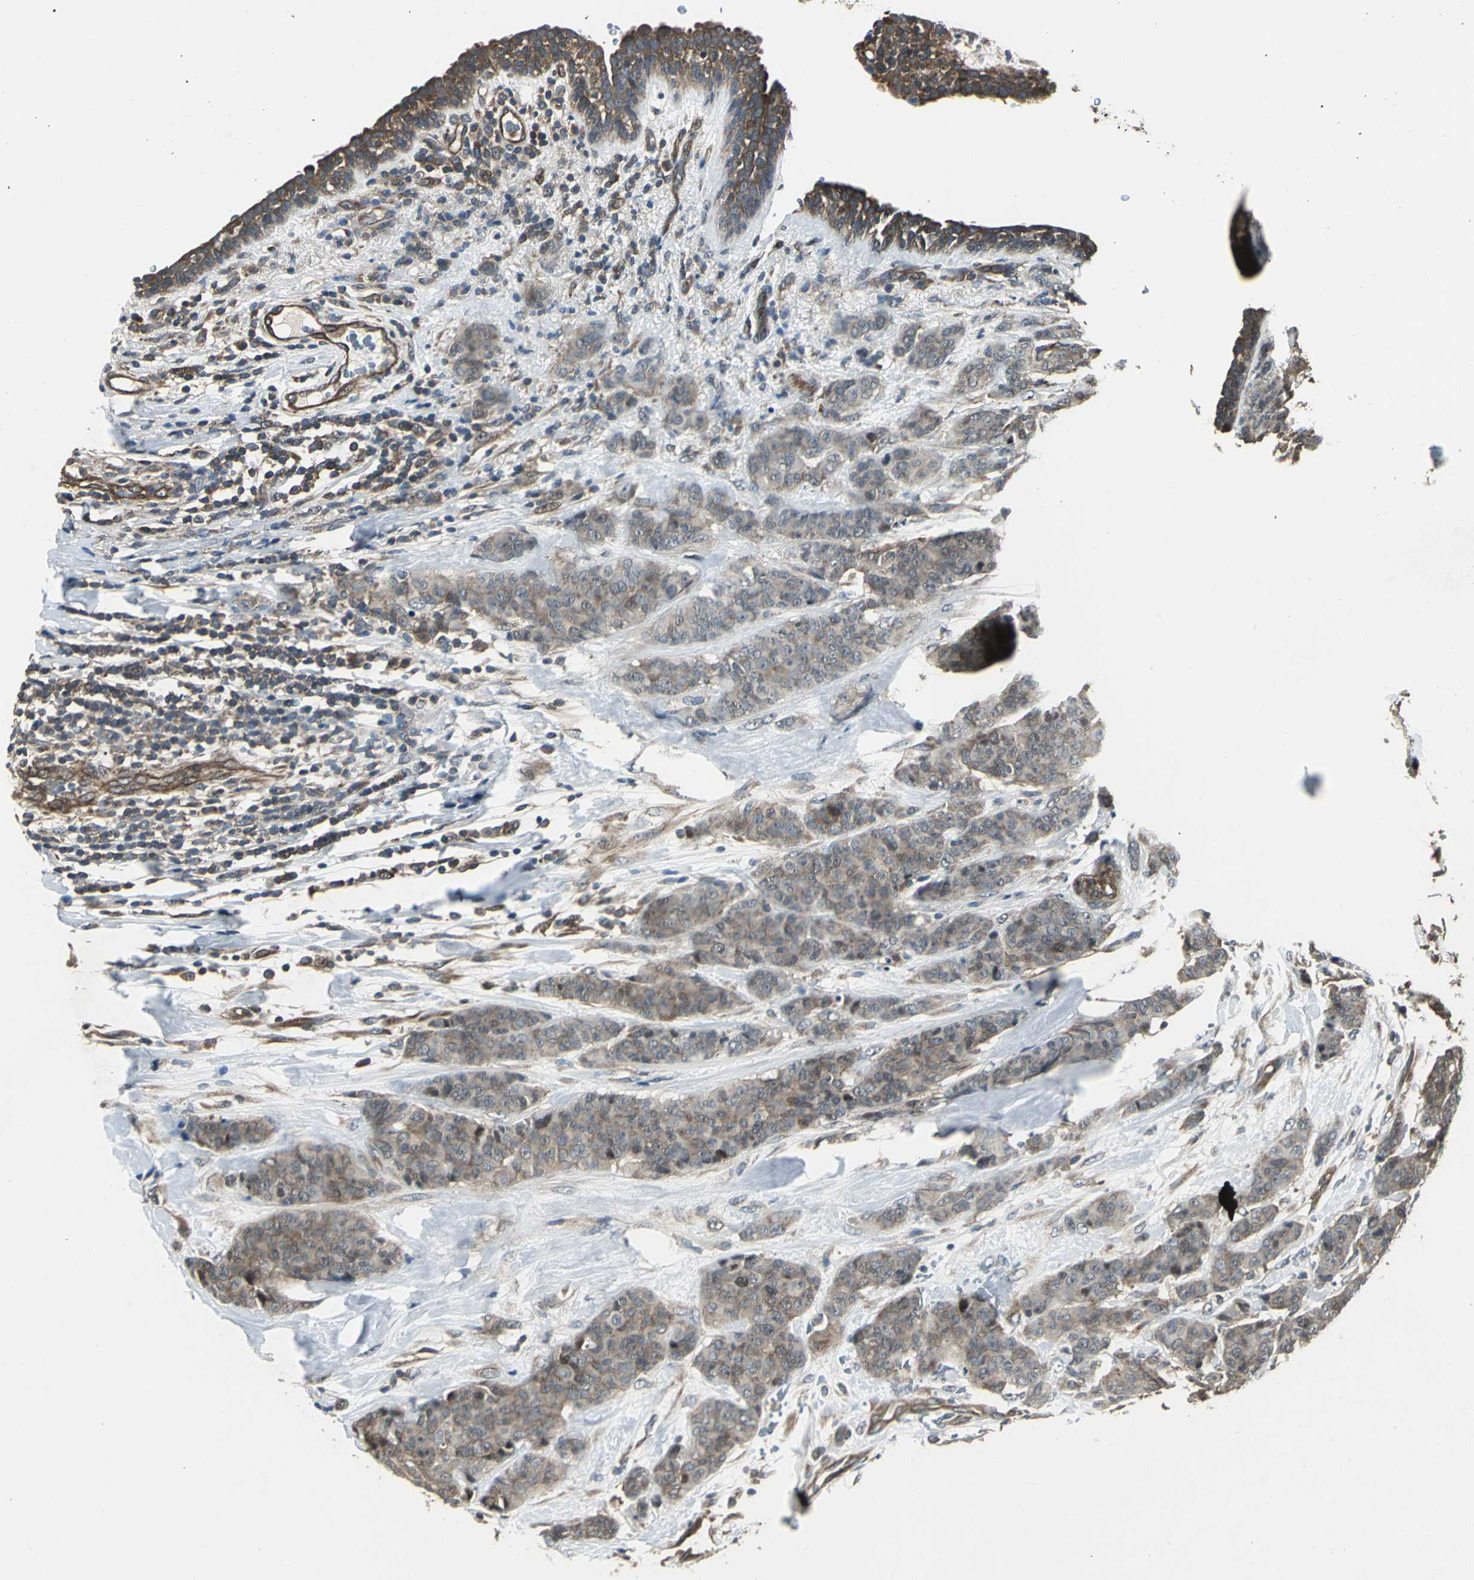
{"staining": {"intensity": "weak", "quantity": ">75%", "location": "cytoplasmic/membranous"}, "tissue": "breast cancer", "cell_type": "Tumor cells", "image_type": "cancer", "snomed": [{"axis": "morphology", "description": "Duct carcinoma"}, {"axis": "topography", "description": "Breast"}], "caption": "IHC image of neoplastic tissue: breast intraductal carcinoma stained using immunohistochemistry displays low levels of weak protein expression localized specifically in the cytoplasmic/membranous of tumor cells, appearing as a cytoplasmic/membranous brown color.", "gene": "PFDN1", "patient": {"sex": "female", "age": 40}}